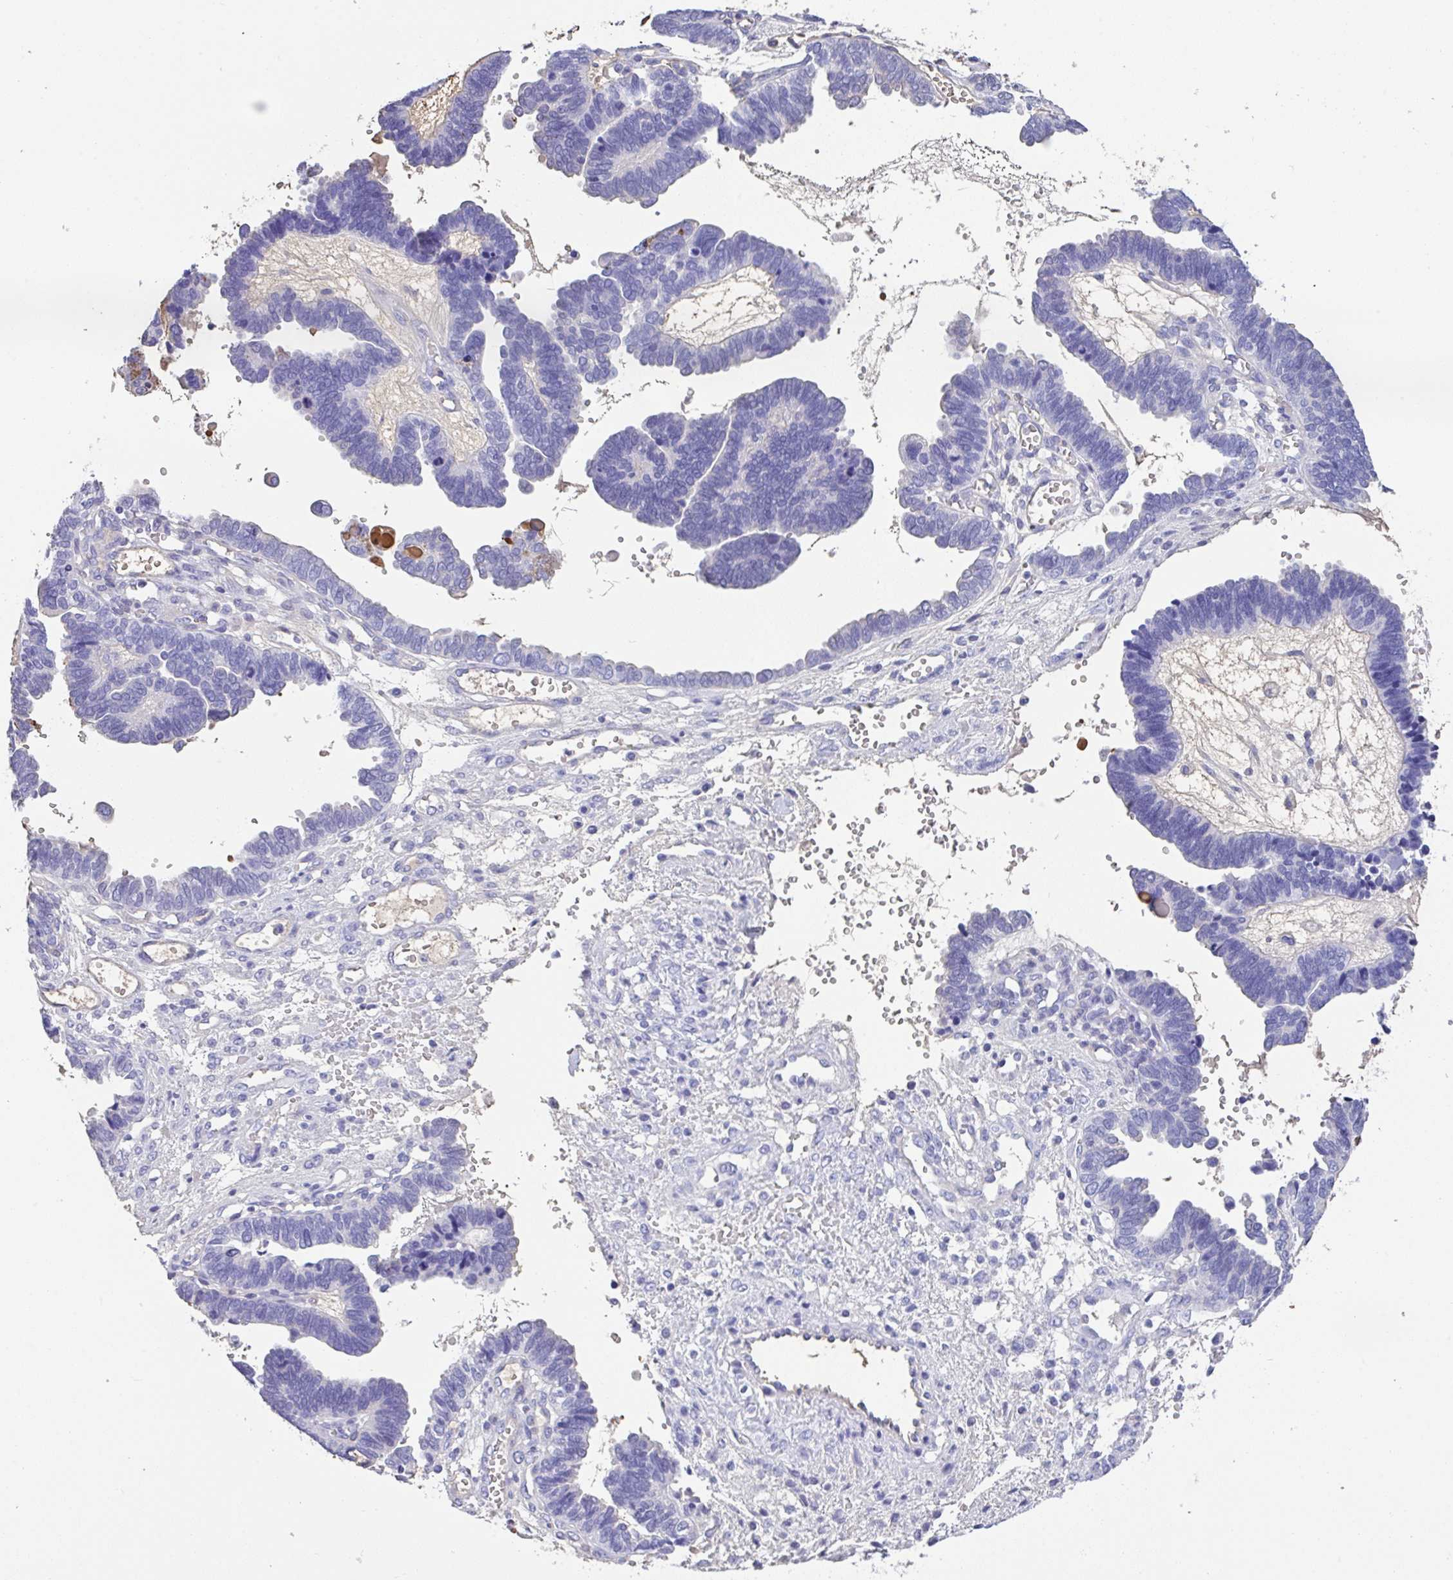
{"staining": {"intensity": "negative", "quantity": "none", "location": "none"}, "tissue": "ovarian cancer", "cell_type": "Tumor cells", "image_type": "cancer", "snomed": [{"axis": "morphology", "description": "Cystadenocarcinoma, serous, NOS"}, {"axis": "topography", "description": "Ovary"}], "caption": "IHC photomicrograph of neoplastic tissue: ovarian cancer stained with DAB (3,3'-diaminobenzidine) displays no significant protein staining in tumor cells.", "gene": "HOXC12", "patient": {"sex": "female", "age": 51}}